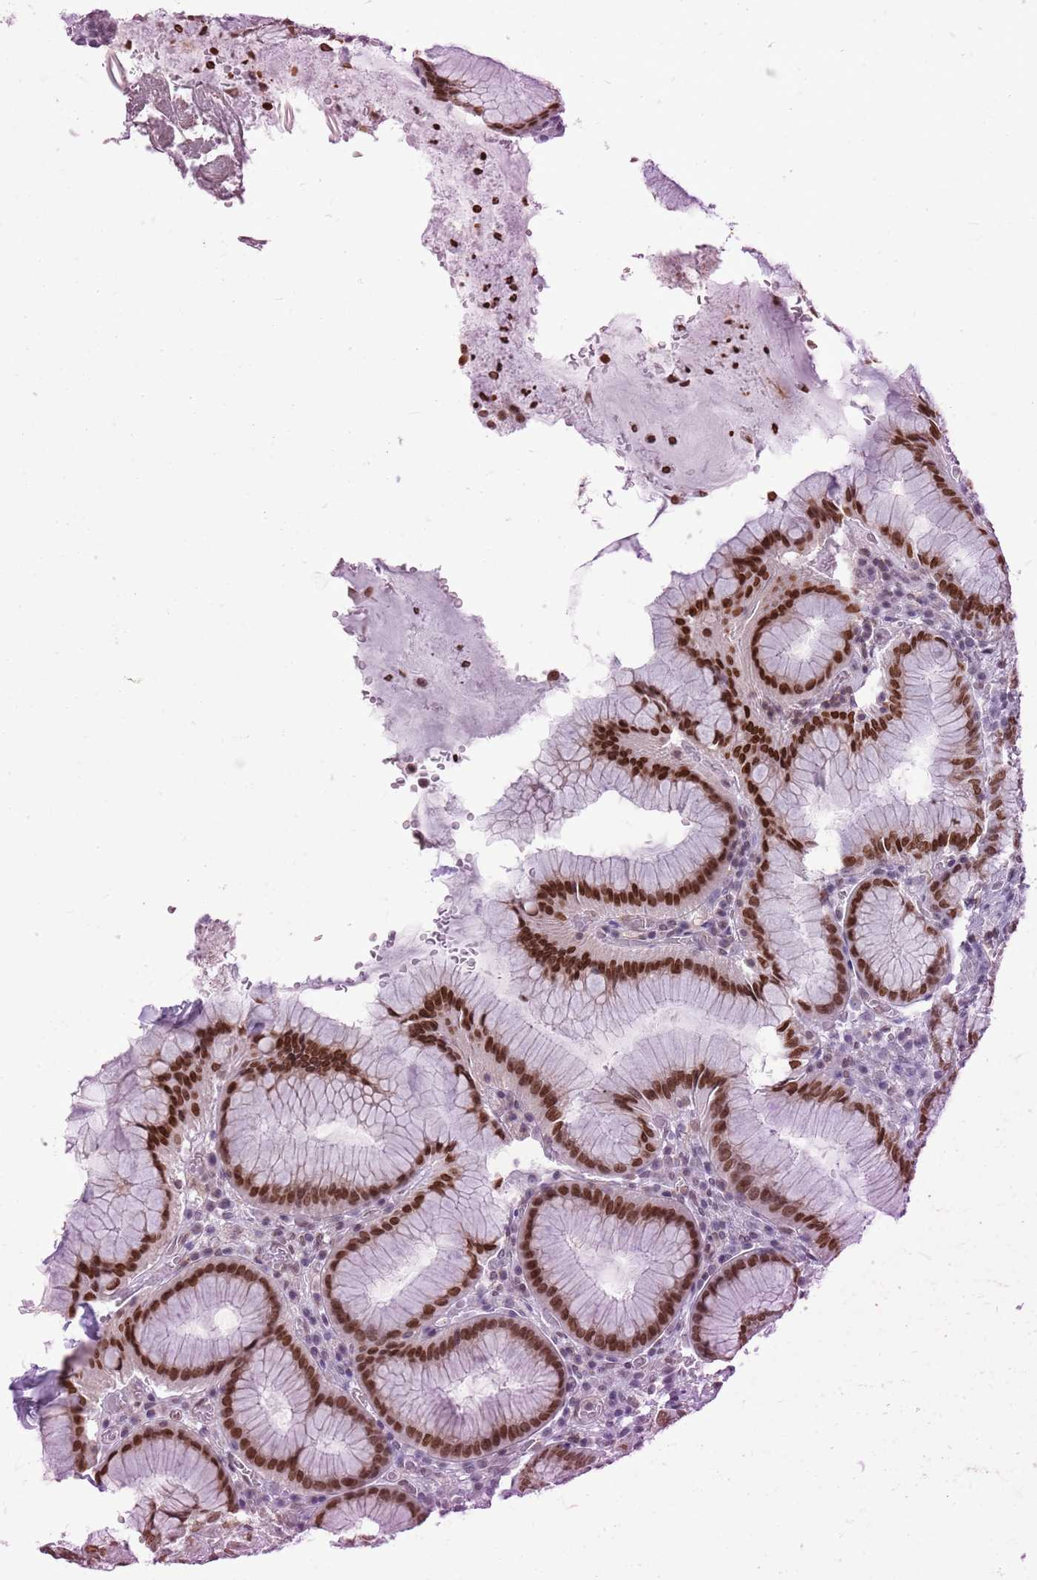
{"staining": {"intensity": "strong", "quantity": ">75%", "location": "nuclear"}, "tissue": "stomach", "cell_type": "Glandular cells", "image_type": "normal", "snomed": [{"axis": "morphology", "description": "Normal tissue, NOS"}, {"axis": "topography", "description": "Stomach"}], "caption": "IHC histopathology image of normal stomach: stomach stained using immunohistochemistry (IHC) shows high levels of strong protein expression localized specifically in the nuclear of glandular cells, appearing as a nuclear brown color.", "gene": "DHX32", "patient": {"sex": "male", "age": 55}}